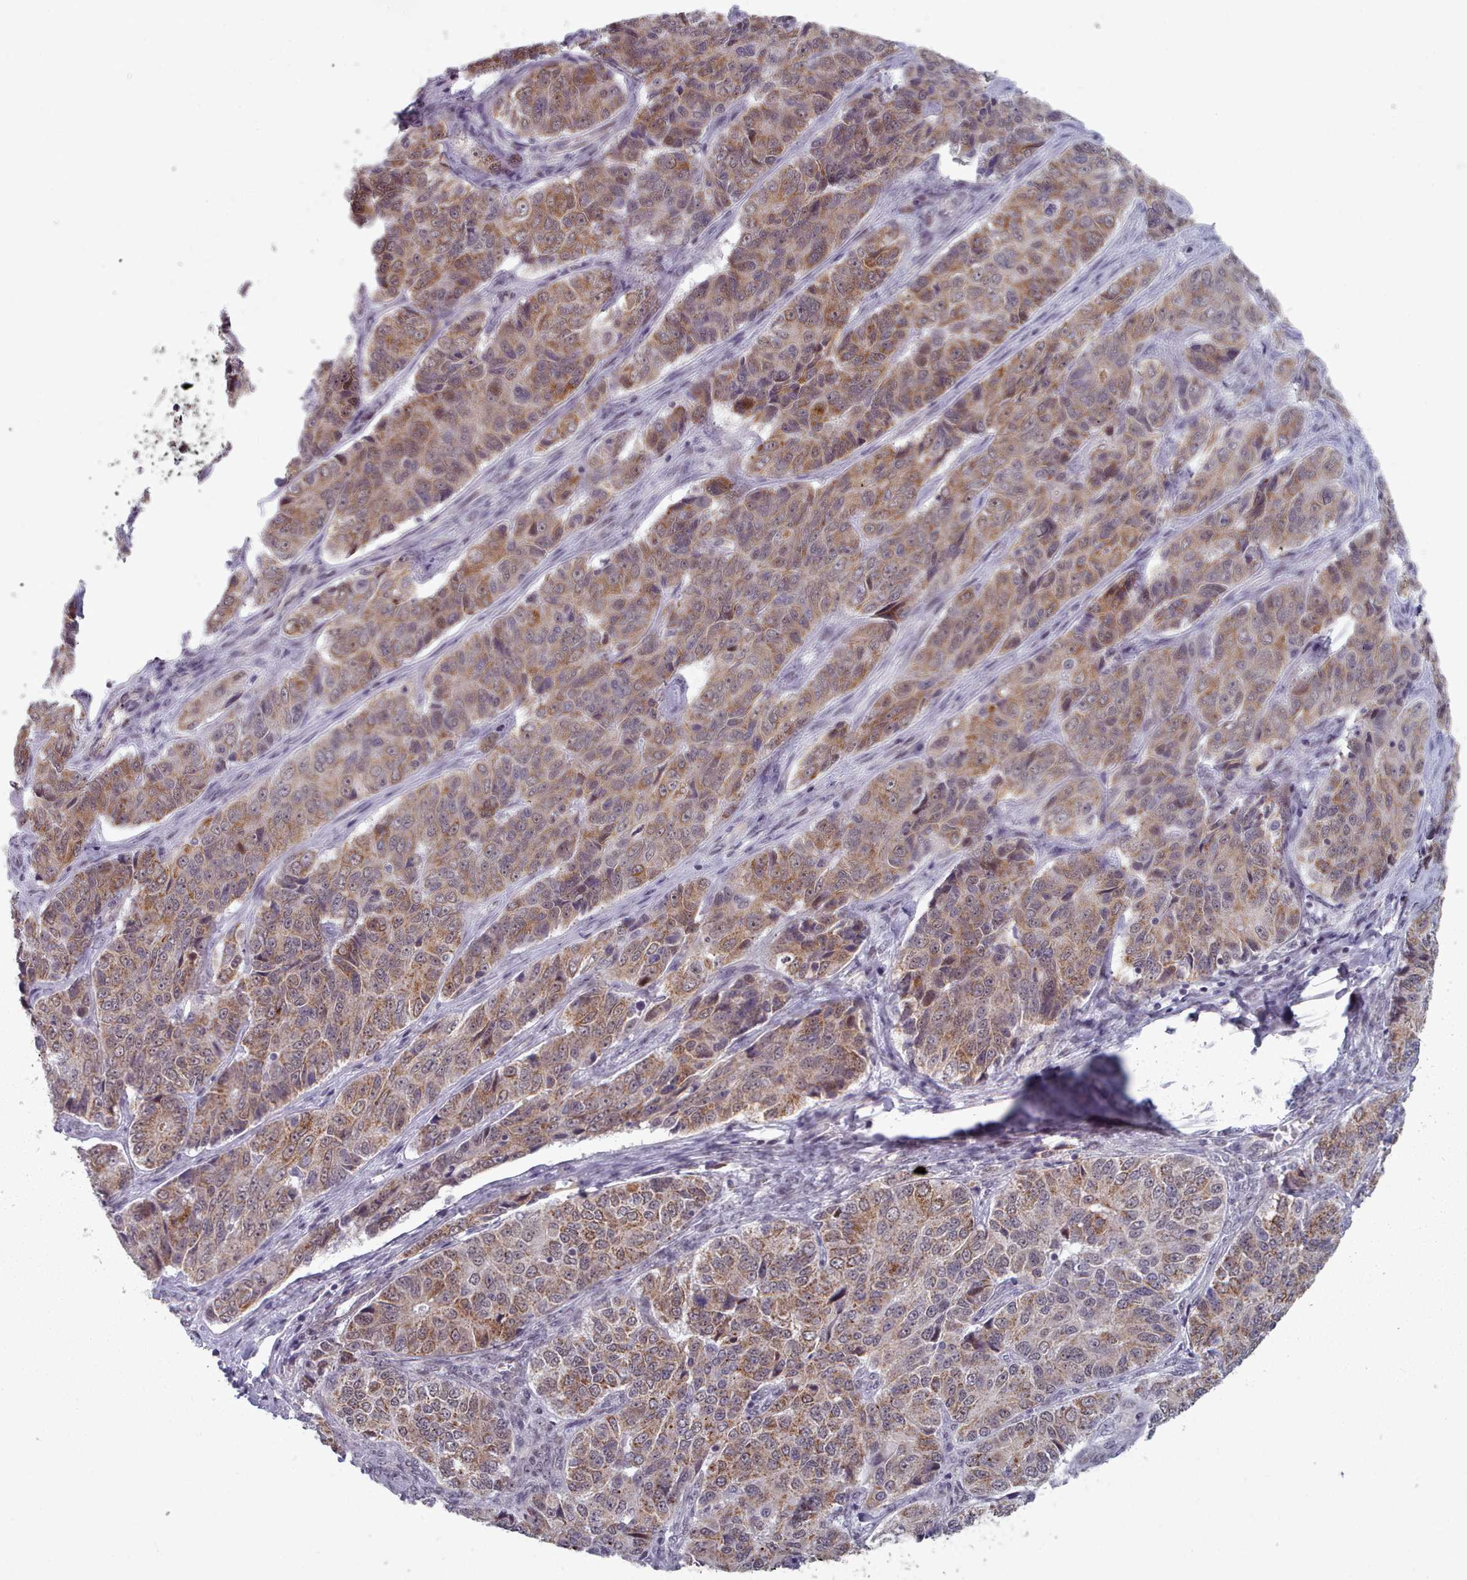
{"staining": {"intensity": "moderate", "quantity": ">75%", "location": "cytoplasmic/membranous"}, "tissue": "ovarian cancer", "cell_type": "Tumor cells", "image_type": "cancer", "snomed": [{"axis": "morphology", "description": "Carcinoma, endometroid"}, {"axis": "topography", "description": "Ovary"}], "caption": "Immunohistochemistry (DAB) staining of human ovarian cancer (endometroid carcinoma) reveals moderate cytoplasmic/membranous protein staining in approximately >75% of tumor cells. (DAB (3,3'-diaminobenzidine) IHC, brown staining for protein, blue staining for nuclei).", "gene": "TRARG1", "patient": {"sex": "female", "age": 51}}